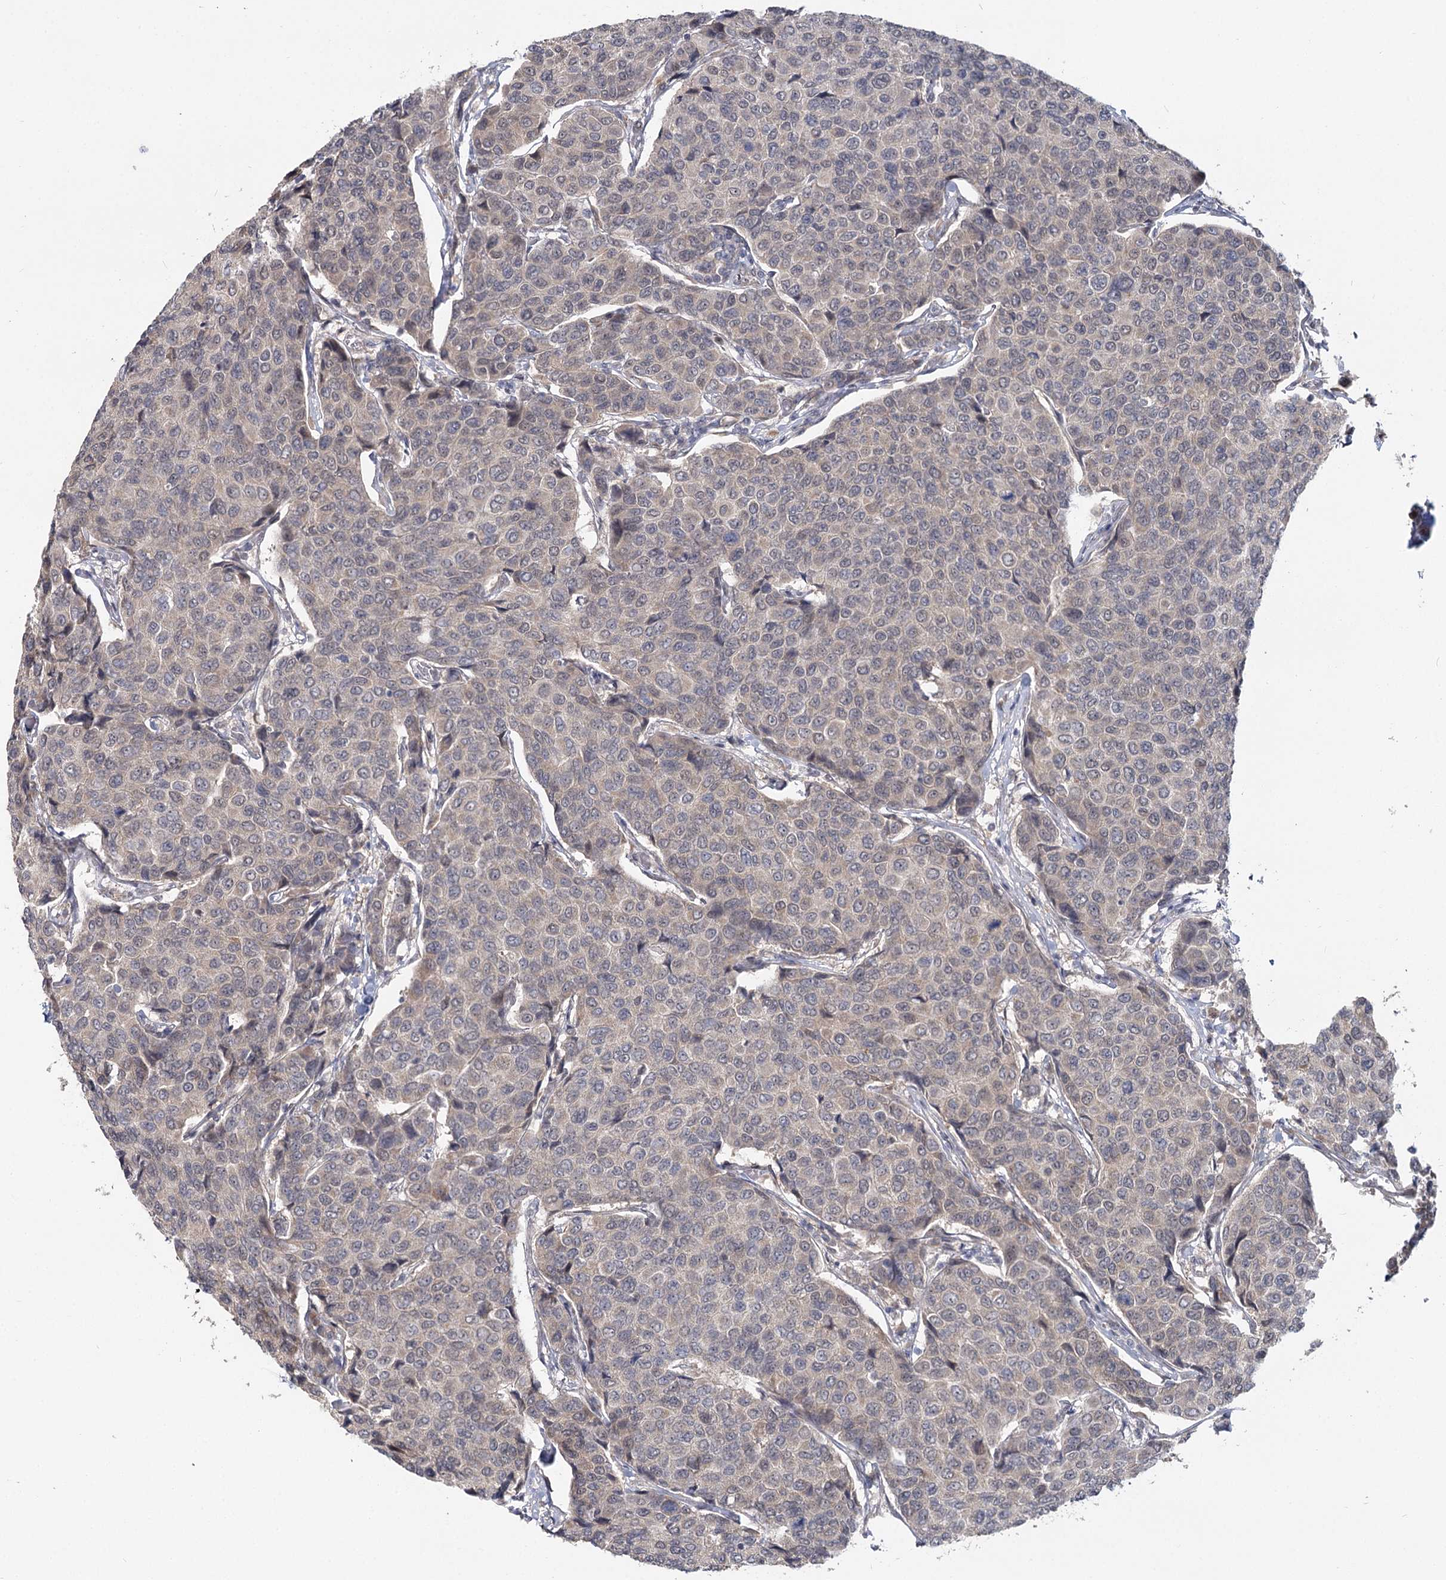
{"staining": {"intensity": "weak", "quantity": "<25%", "location": "cytoplasmic/membranous"}, "tissue": "breast cancer", "cell_type": "Tumor cells", "image_type": "cancer", "snomed": [{"axis": "morphology", "description": "Duct carcinoma"}, {"axis": "topography", "description": "Breast"}], "caption": "Immunohistochemistry image of human breast infiltrating ductal carcinoma stained for a protein (brown), which demonstrates no positivity in tumor cells.", "gene": "TBC1D9B", "patient": {"sex": "female", "age": 55}}